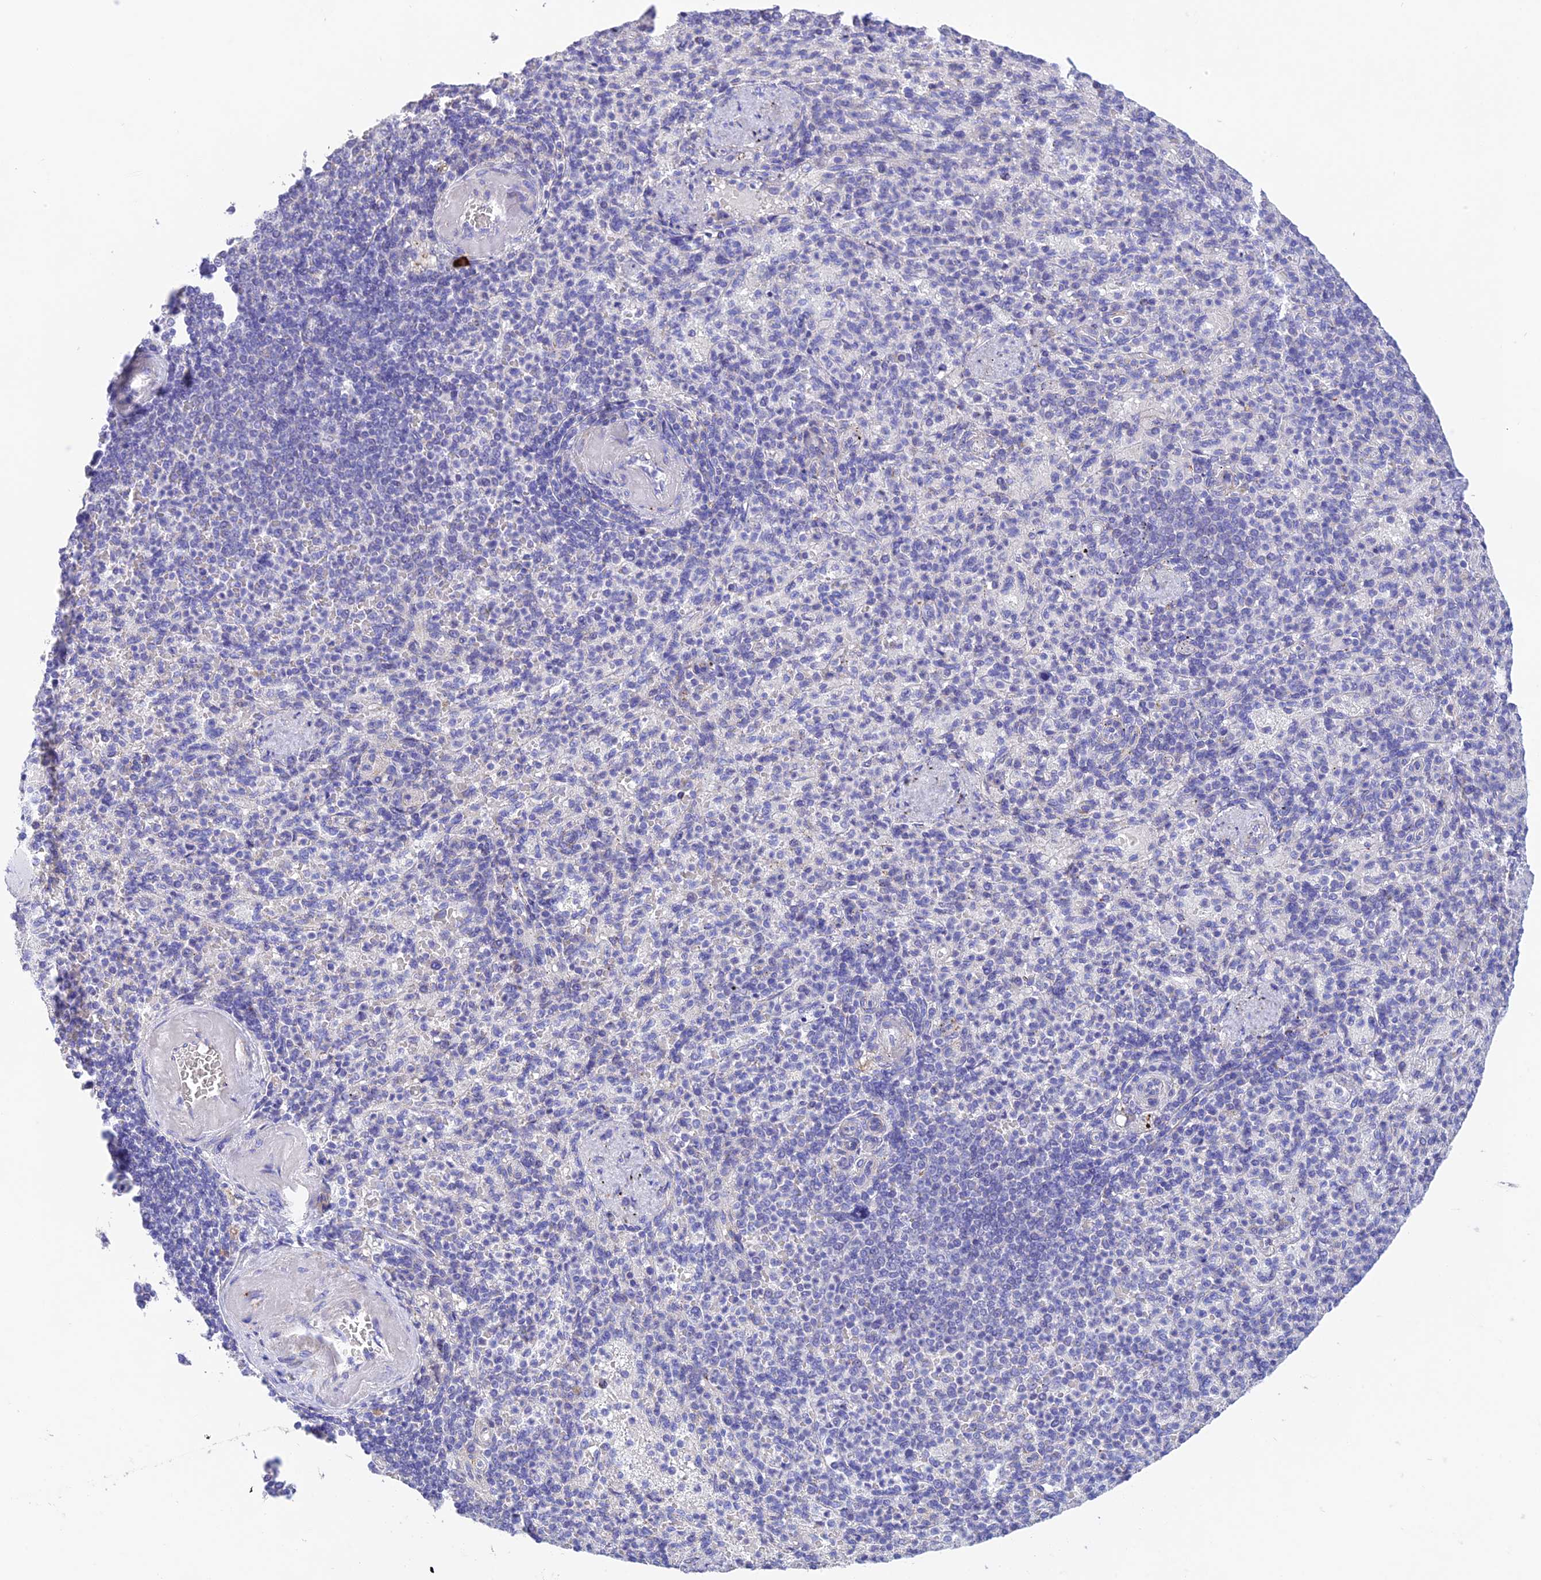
{"staining": {"intensity": "negative", "quantity": "none", "location": "none"}, "tissue": "spleen", "cell_type": "Cells in red pulp", "image_type": "normal", "snomed": [{"axis": "morphology", "description": "Normal tissue, NOS"}, {"axis": "topography", "description": "Spleen"}], "caption": "This is an immunohistochemistry histopathology image of normal spleen. There is no expression in cells in red pulp.", "gene": "HSD17B2", "patient": {"sex": "female", "age": 74}}